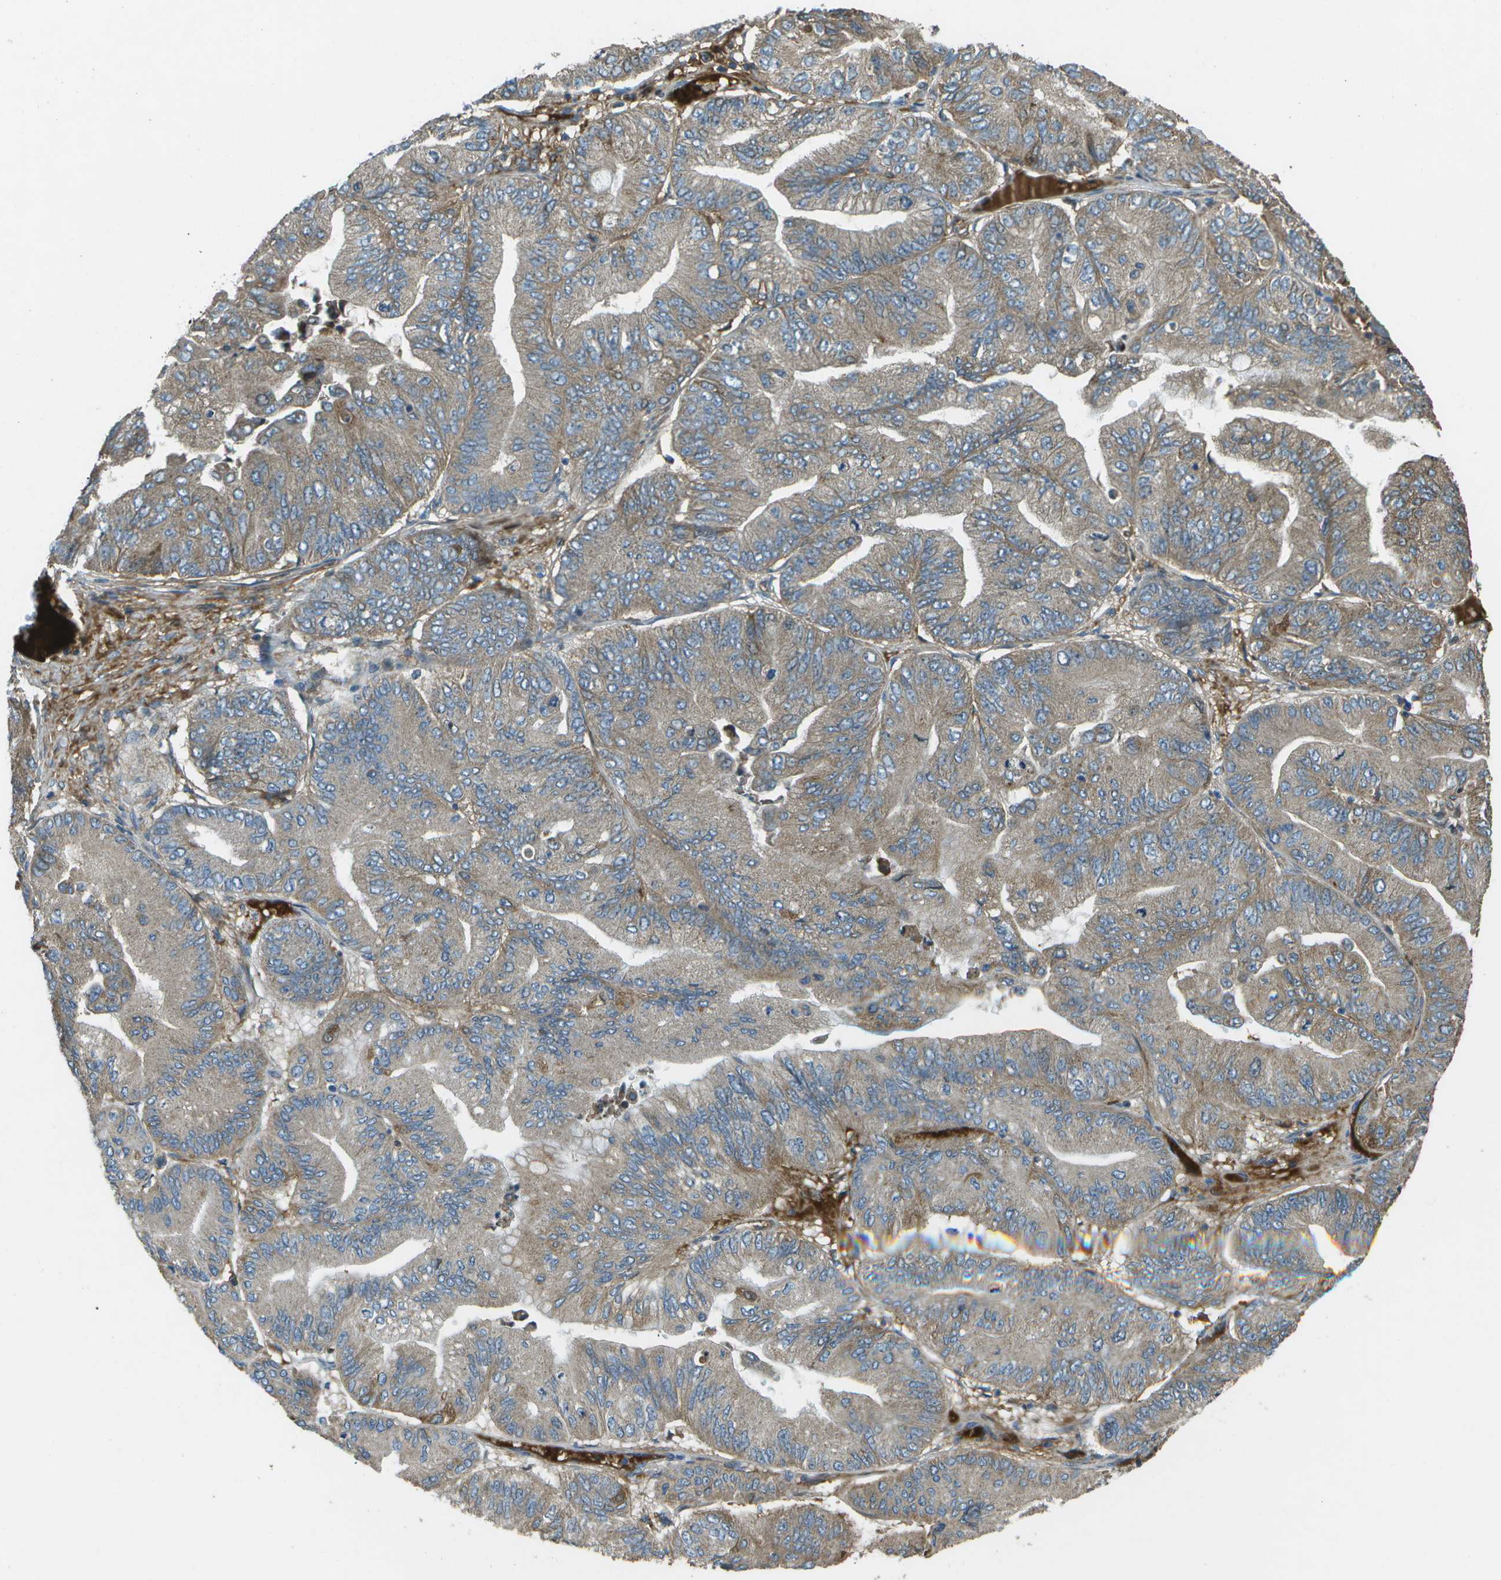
{"staining": {"intensity": "weak", "quantity": ">75%", "location": "cytoplasmic/membranous"}, "tissue": "ovarian cancer", "cell_type": "Tumor cells", "image_type": "cancer", "snomed": [{"axis": "morphology", "description": "Cystadenocarcinoma, mucinous, NOS"}, {"axis": "topography", "description": "Ovary"}], "caption": "High-magnification brightfield microscopy of mucinous cystadenocarcinoma (ovarian) stained with DAB (3,3'-diaminobenzidine) (brown) and counterstained with hematoxylin (blue). tumor cells exhibit weak cytoplasmic/membranous positivity is seen in about>75% of cells. The protein is shown in brown color, while the nuclei are stained blue.", "gene": "PXYLP1", "patient": {"sex": "female", "age": 61}}